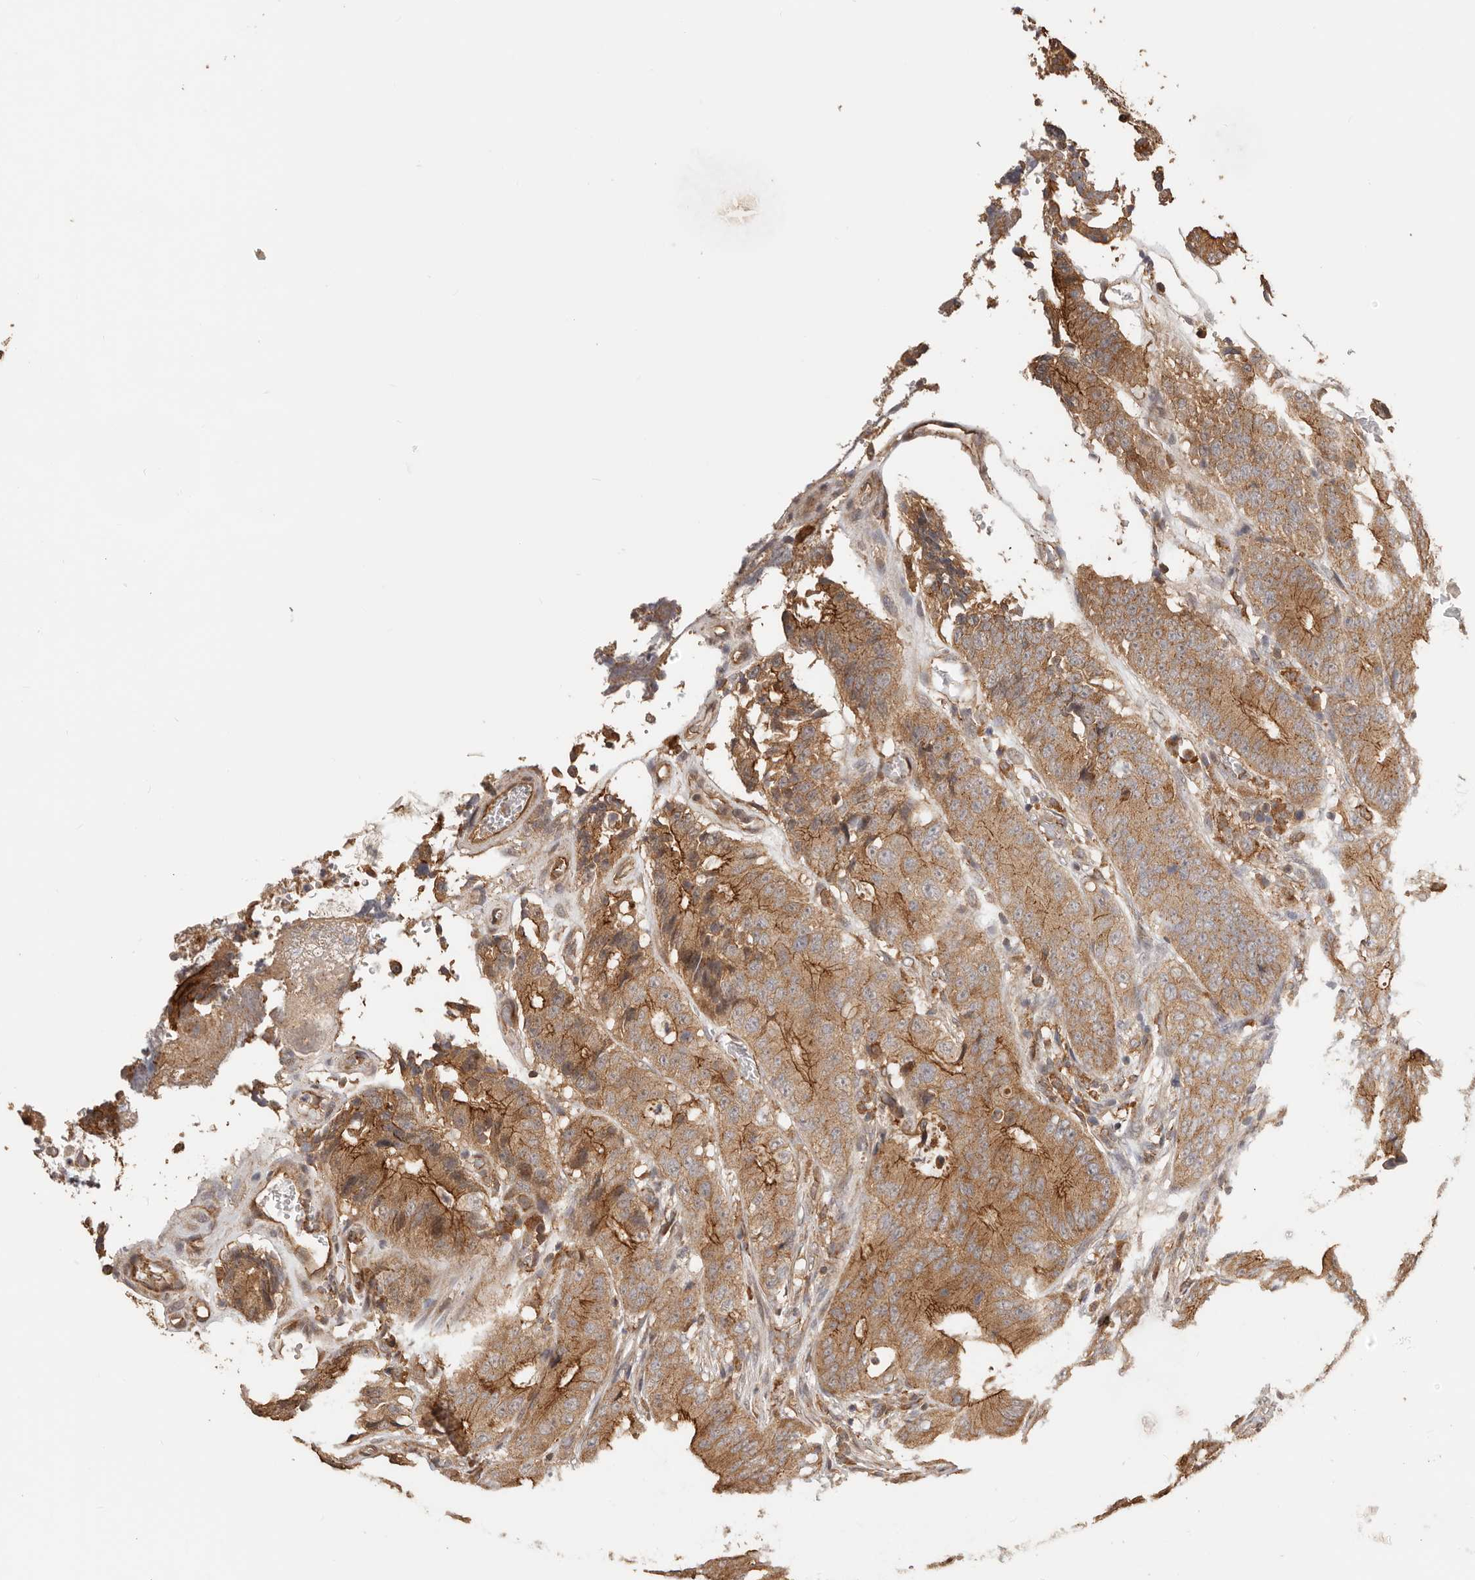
{"staining": {"intensity": "moderate", "quantity": ">75%", "location": "cytoplasmic/membranous"}, "tissue": "colorectal cancer", "cell_type": "Tumor cells", "image_type": "cancer", "snomed": [{"axis": "morphology", "description": "Adenocarcinoma, NOS"}, {"axis": "topography", "description": "Colon"}], "caption": "Brown immunohistochemical staining in human colorectal cancer (adenocarcinoma) shows moderate cytoplasmic/membranous staining in approximately >75% of tumor cells.", "gene": "AFDN", "patient": {"sex": "male", "age": 83}}